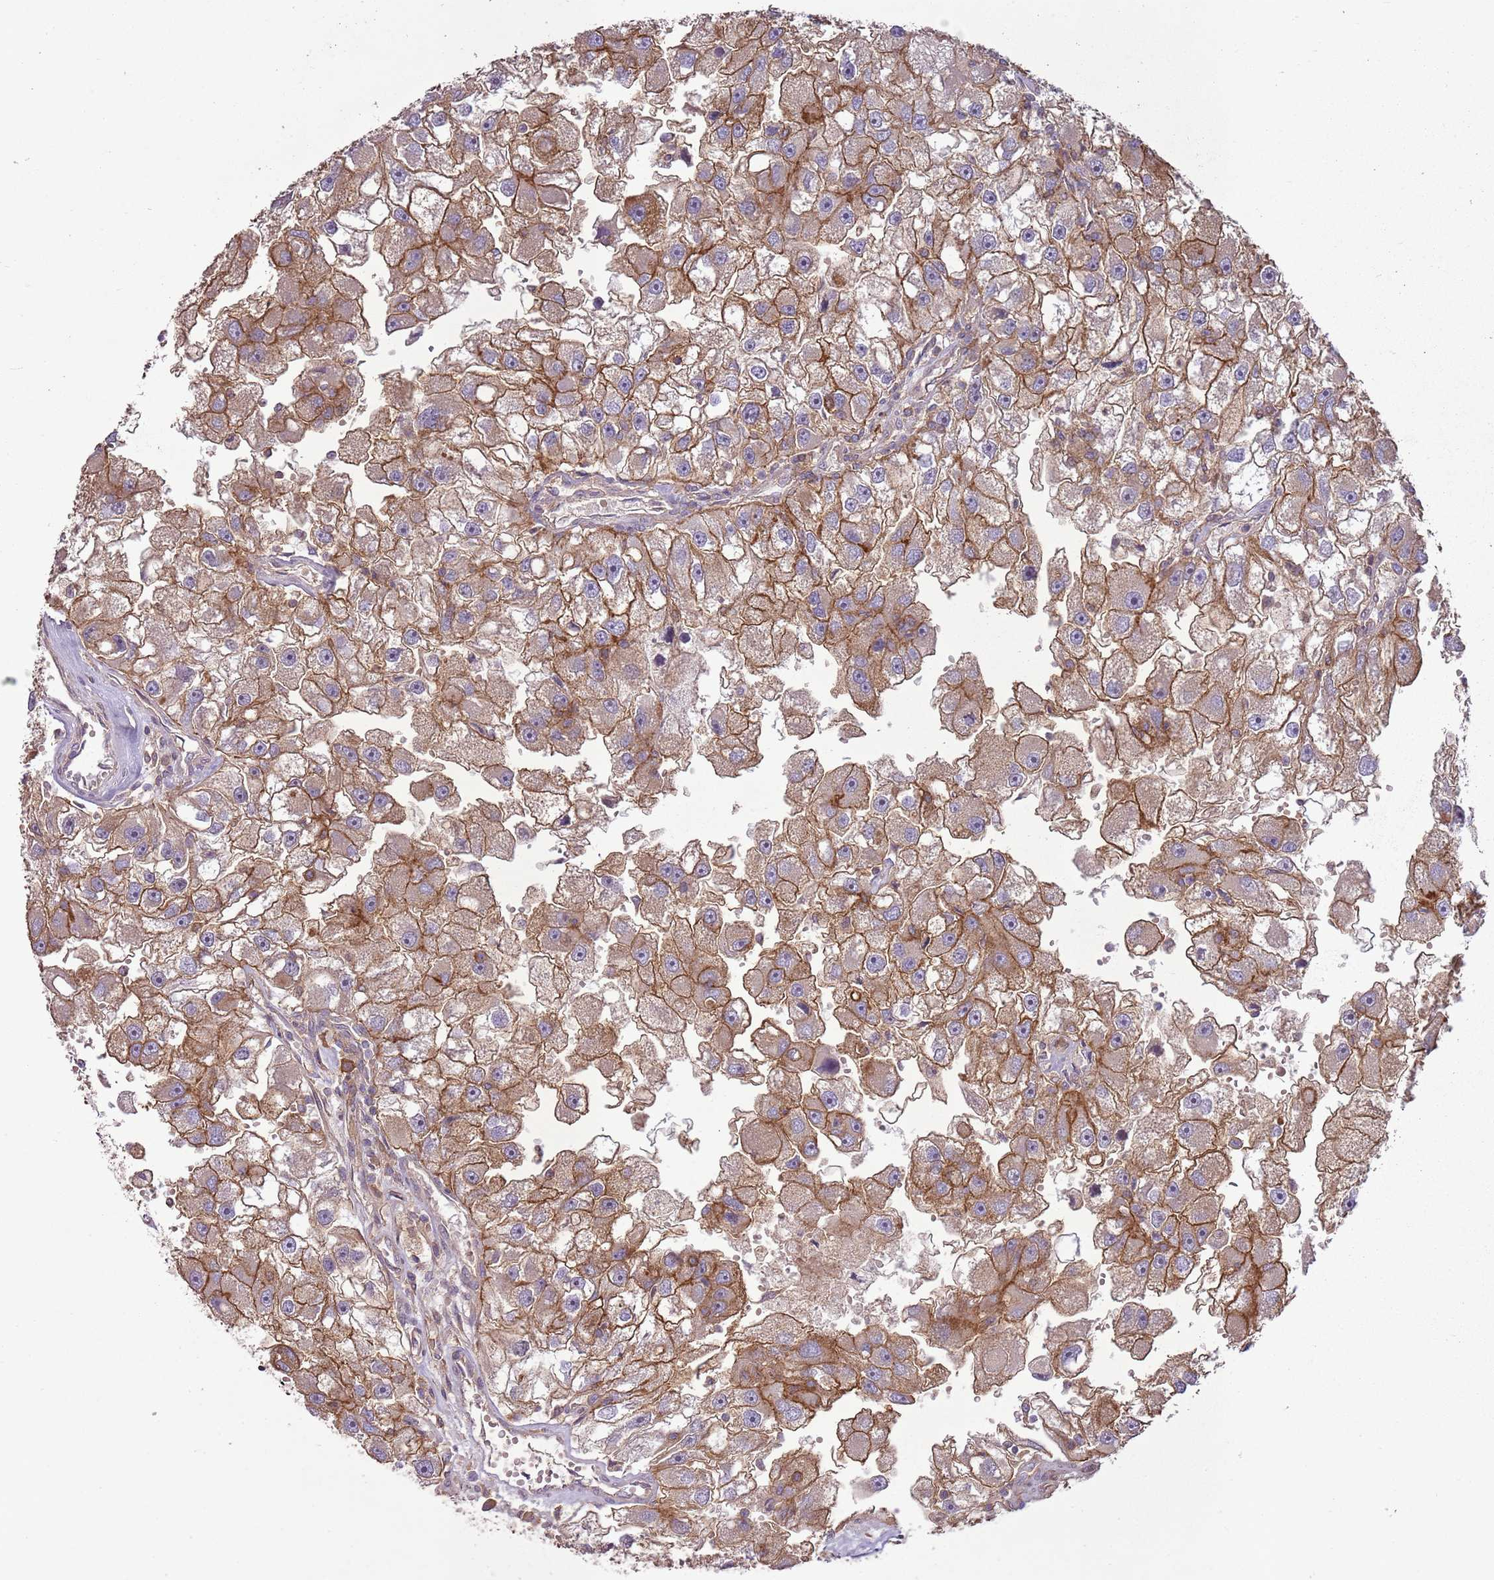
{"staining": {"intensity": "moderate", "quantity": ">75%", "location": "cytoplasmic/membranous"}, "tissue": "renal cancer", "cell_type": "Tumor cells", "image_type": "cancer", "snomed": [{"axis": "morphology", "description": "Adenocarcinoma, NOS"}, {"axis": "topography", "description": "Kidney"}], "caption": "DAB immunohistochemical staining of adenocarcinoma (renal) shows moderate cytoplasmic/membranous protein positivity in about >75% of tumor cells.", "gene": "ANKRD24", "patient": {"sex": "male", "age": 63}}